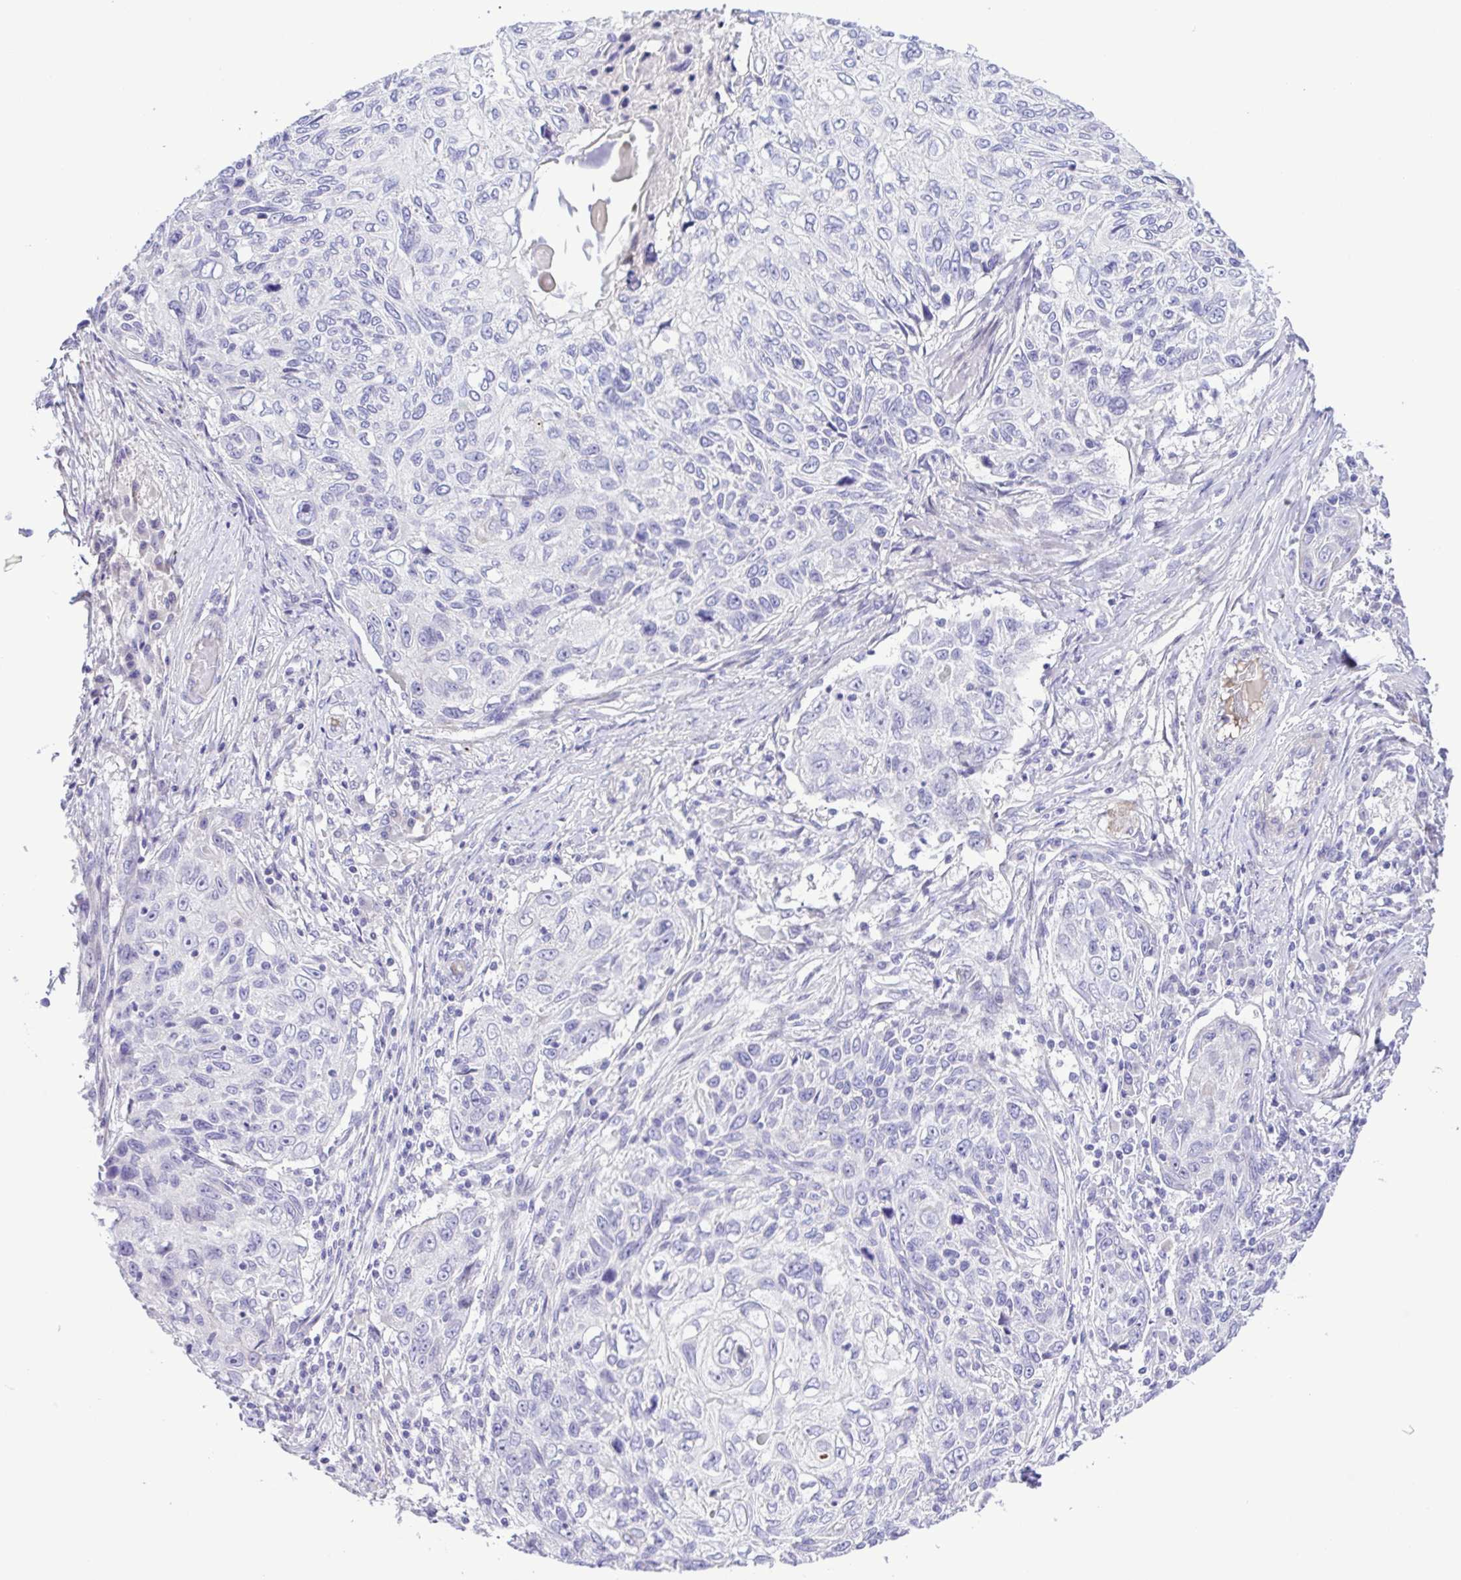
{"staining": {"intensity": "negative", "quantity": "none", "location": "none"}, "tissue": "skin cancer", "cell_type": "Tumor cells", "image_type": "cancer", "snomed": [{"axis": "morphology", "description": "Squamous cell carcinoma, NOS"}, {"axis": "topography", "description": "Skin"}], "caption": "This photomicrograph is of skin squamous cell carcinoma stained with immunohistochemistry to label a protein in brown with the nuclei are counter-stained blue. There is no positivity in tumor cells. (DAB immunohistochemistry (IHC), high magnification).", "gene": "GABBR2", "patient": {"sex": "male", "age": 92}}